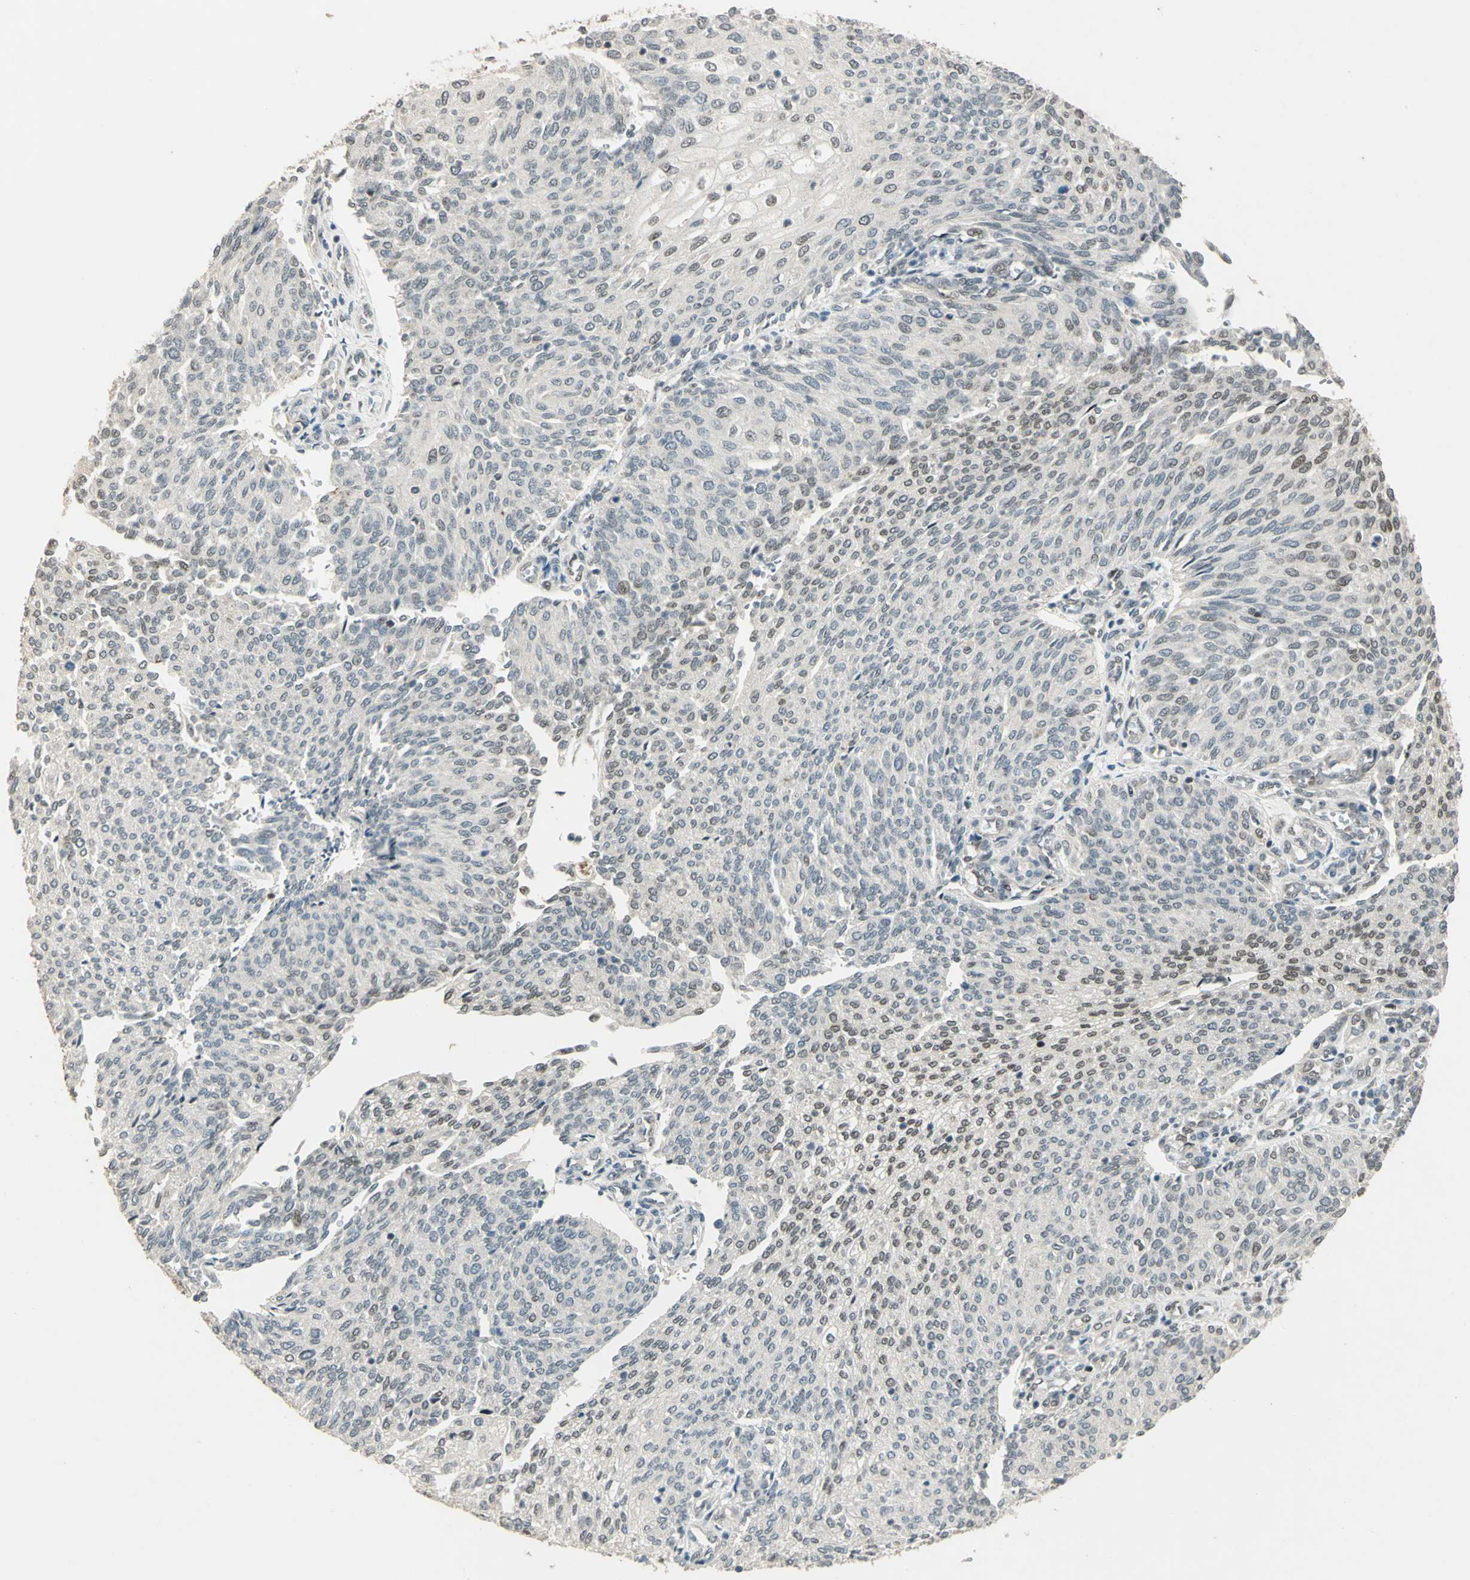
{"staining": {"intensity": "weak", "quantity": "<25%", "location": "nuclear"}, "tissue": "urothelial cancer", "cell_type": "Tumor cells", "image_type": "cancer", "snomed": [{"axis": "morphology", "description": "Urothelial carcinoma, Low grade"}, {"axis": "topography", "description": "Urinary bladder"}], "caption": "This is an immunohistochemistry histopathology image of urothelial cancer. There is no expression in tumor cells.", "gene": "RAD17", "patient": {"sex": "female", "age": 79}}